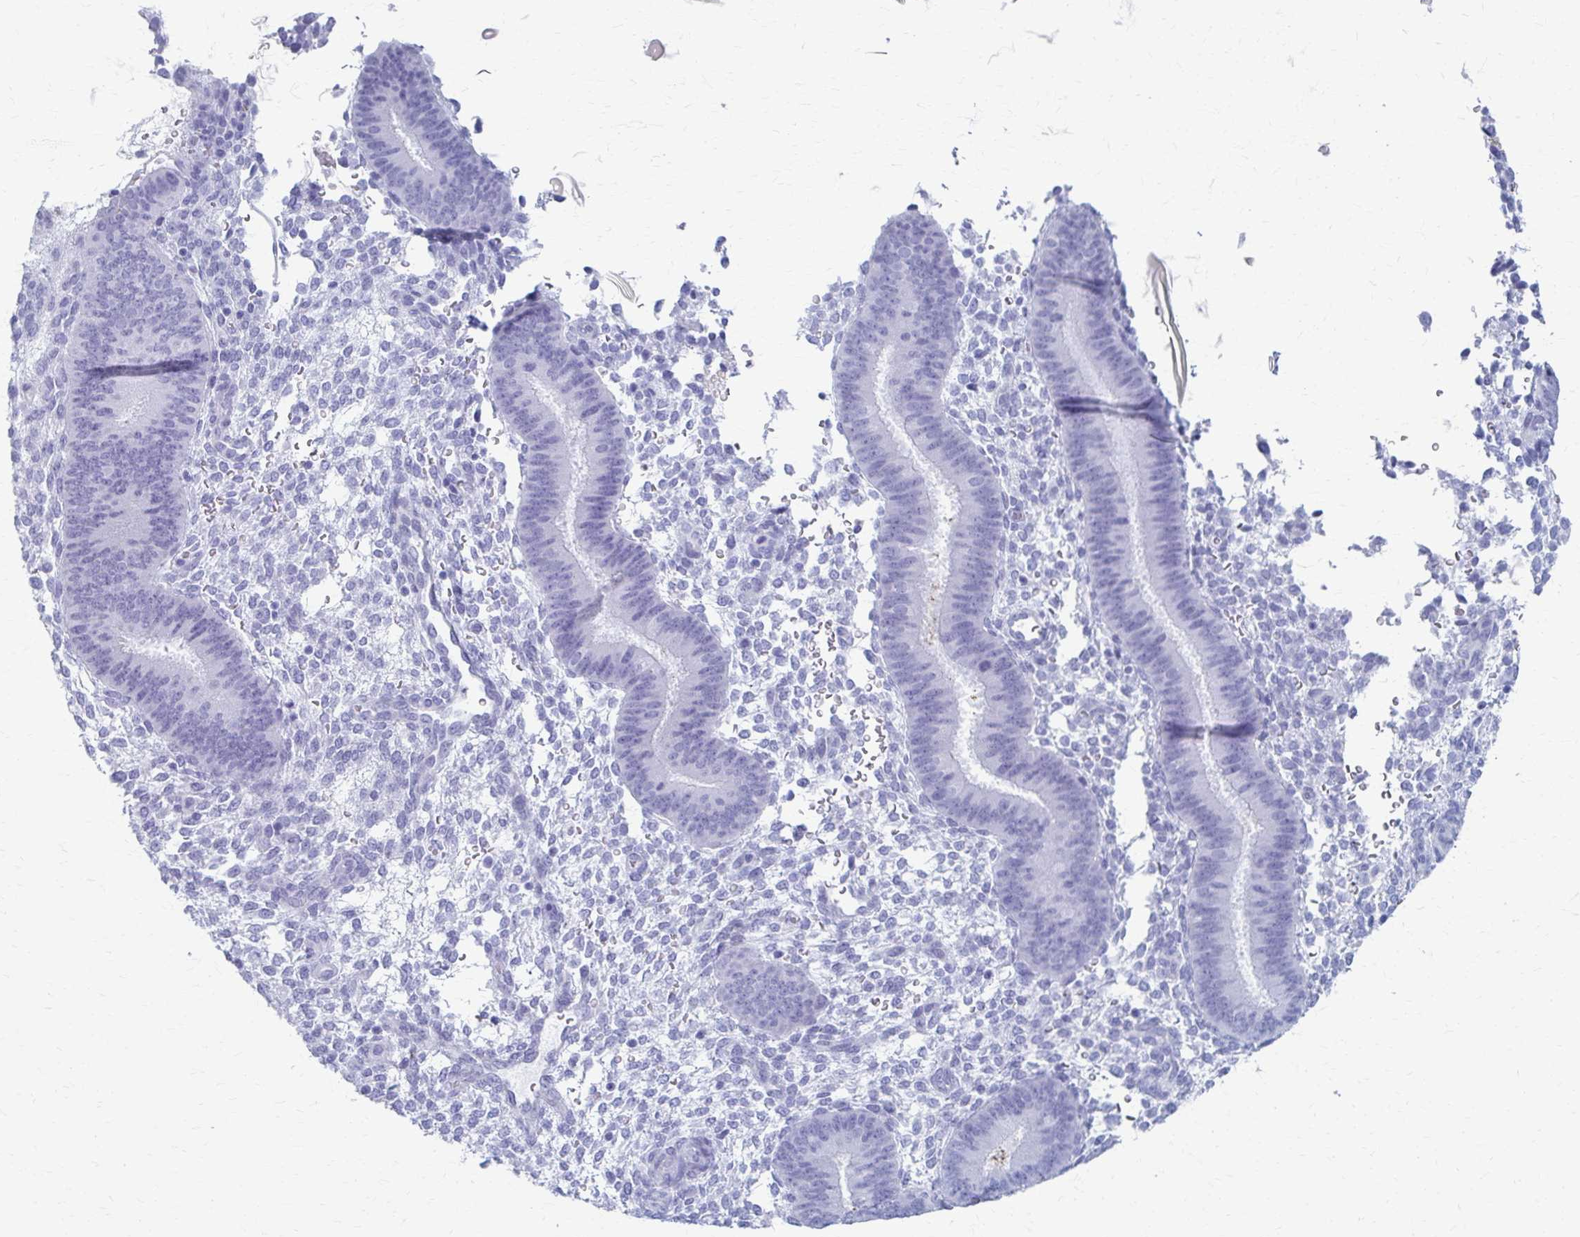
{"staining": {"intensity": "negative", "quantity": "none", "location": "none"}, "tissue": "endometrium", "cell_type": "Cells in endometrial stroma", "image_type": "normal", "snomed": [{"axis": "morphology", "description": "Normal tissue, NOS"}, {"axis": "topography", "description": "Endometrium"}], "caption": "Immunohistochemistry histopathology image of unremarkable endometrium: human endometrium stained with DAB reveals no significant protein staining in cells in endometrial stroma. (Brightfield microscopy of DAB (3,3'-diaminobenzidine) immunohistochemistry (IHC) at high magnification).", "gene": "CELF5", "patient": {"sex": "female", "age": 39}}